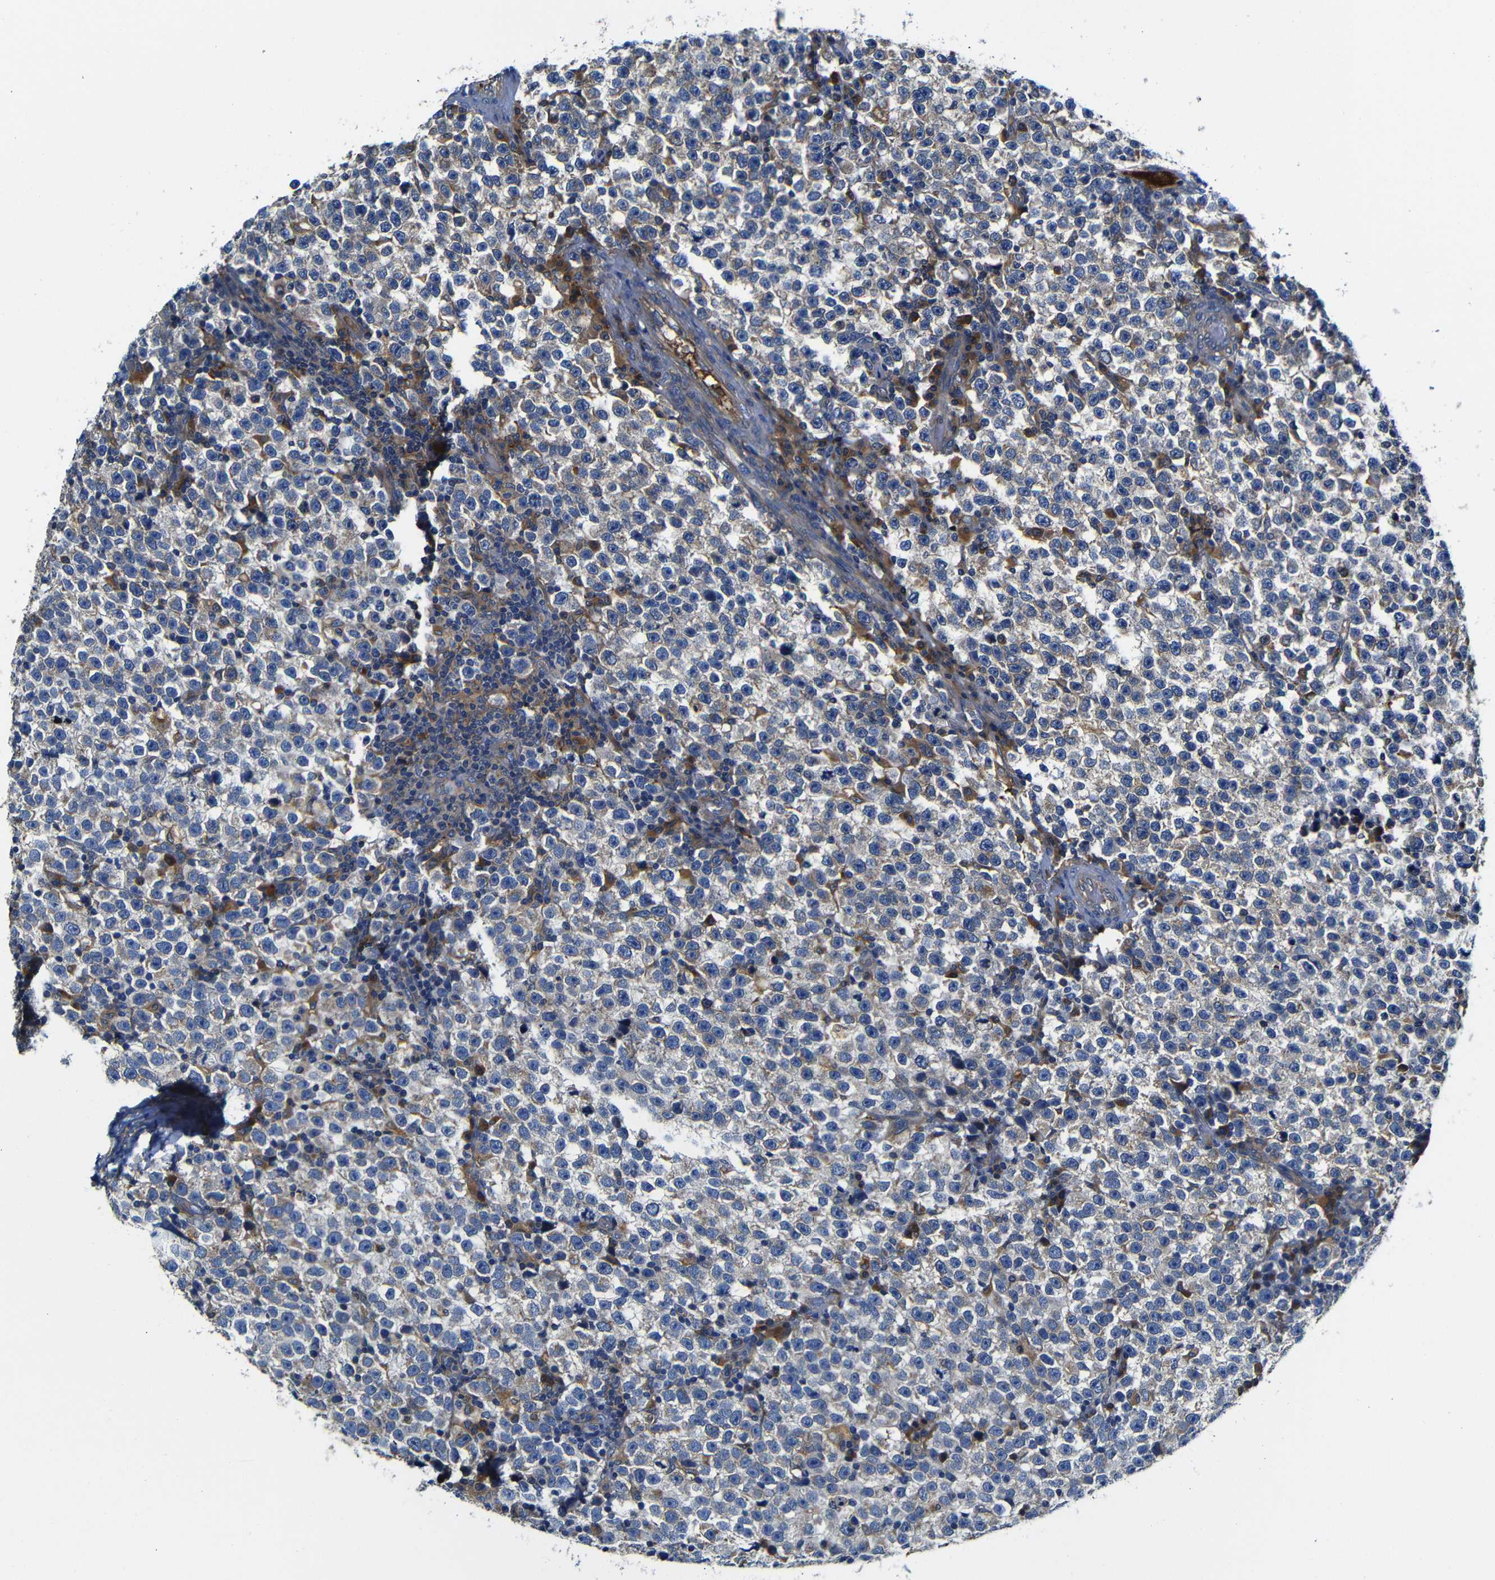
{"staining": {"intensity": "negative", "quantity": "none", "location": "none"}, "tissue": "testis cancer", "cell_type": "Tumor cells", "image_type": "cancer", "snomed": [{"axis": "morphology", "description": "Seminoma, NOS"}, {"axis": "topography", "description": "Testis"}], "caption": "This is a micrograph of immunohistochemistry staining of testis seminoma, which shows no positivity in tumor cells.", "gene": "CLCC1", "patient": {"sex": "male", "age": 43}}